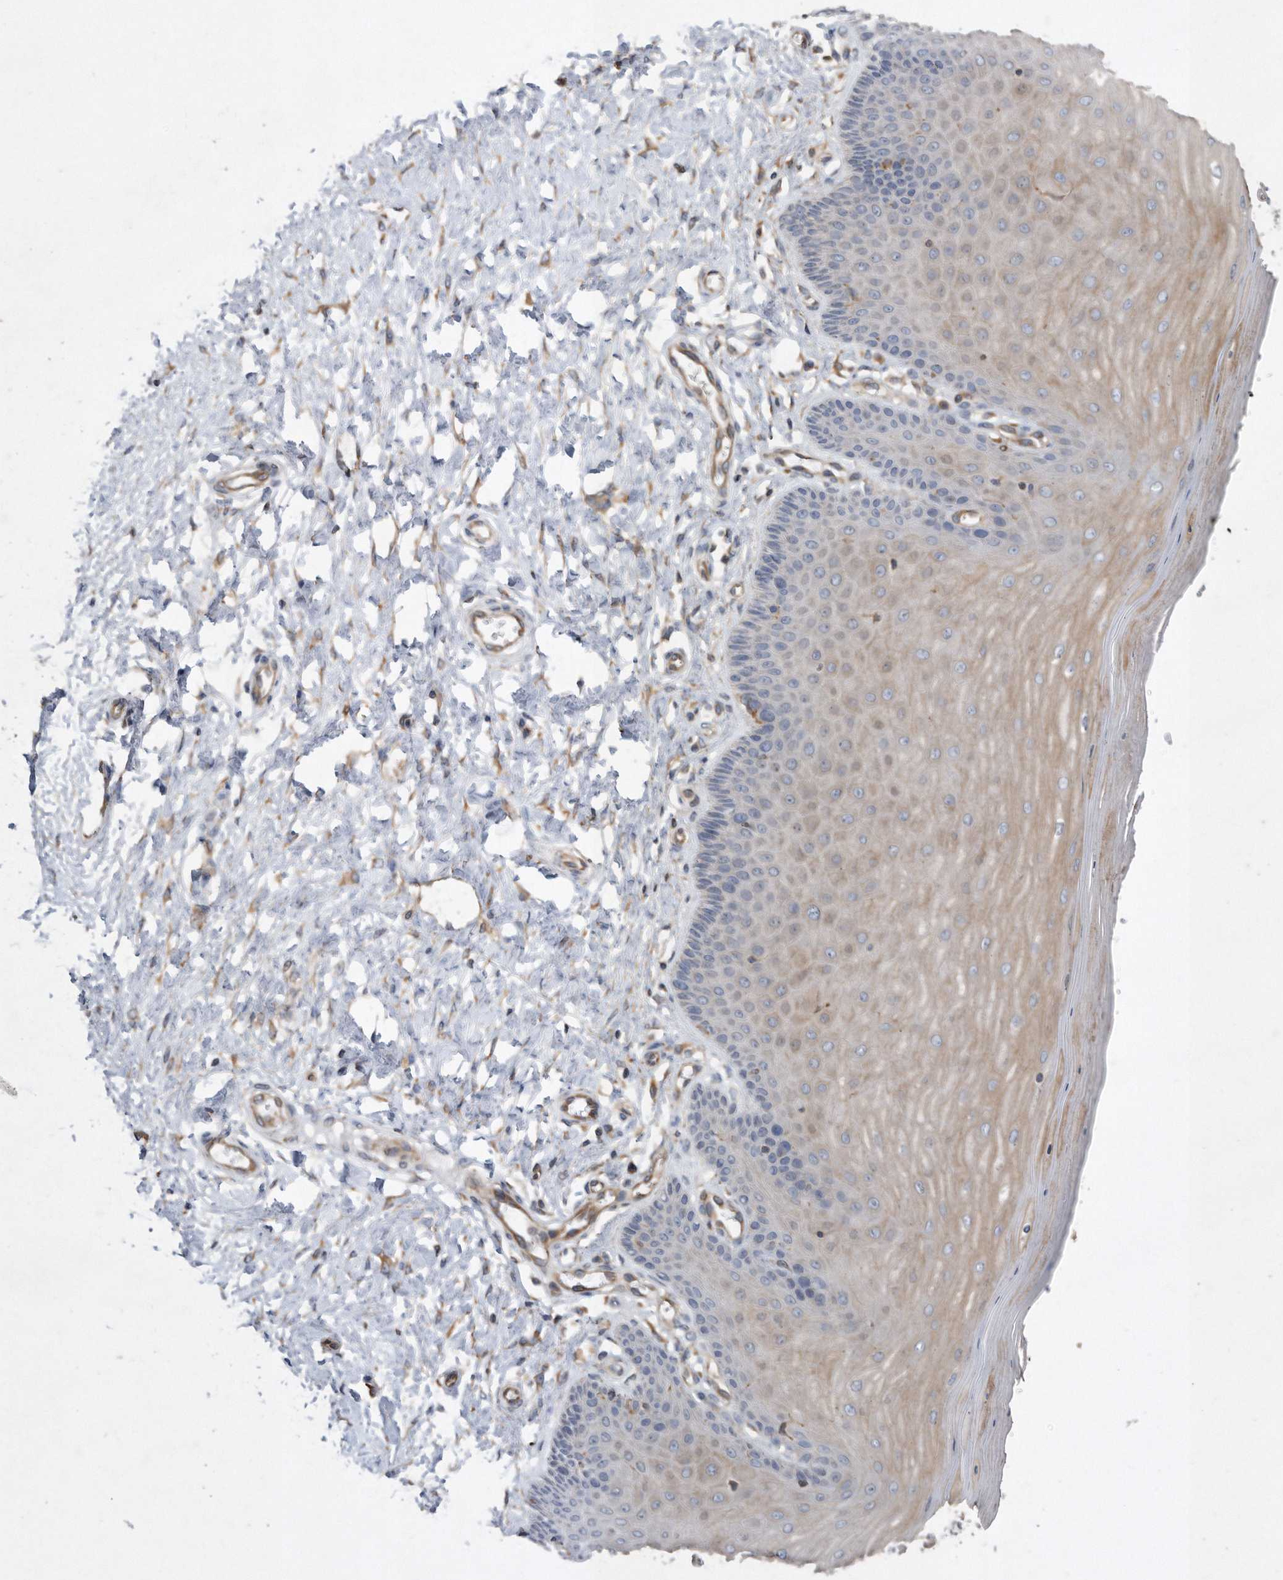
{"staining": {"intensity": "weak", "quantity": "<25%", "location": "cytoplasmic/membranous"}, "tissue": "cervix", "cell_type": "Glandular cells", "image_type": "normal", "snomed": [{"axis": "morphology", "description": "Normal tissue, NOS"}, {"axis": "topography", "description": "Cervix"}], "caption": "Cervix stained for a protein using immunohistochemistry (IHC) displays no positivity glandular cells.", "gene": "PON2", "patient": {"sex": "female", "age": 55}}